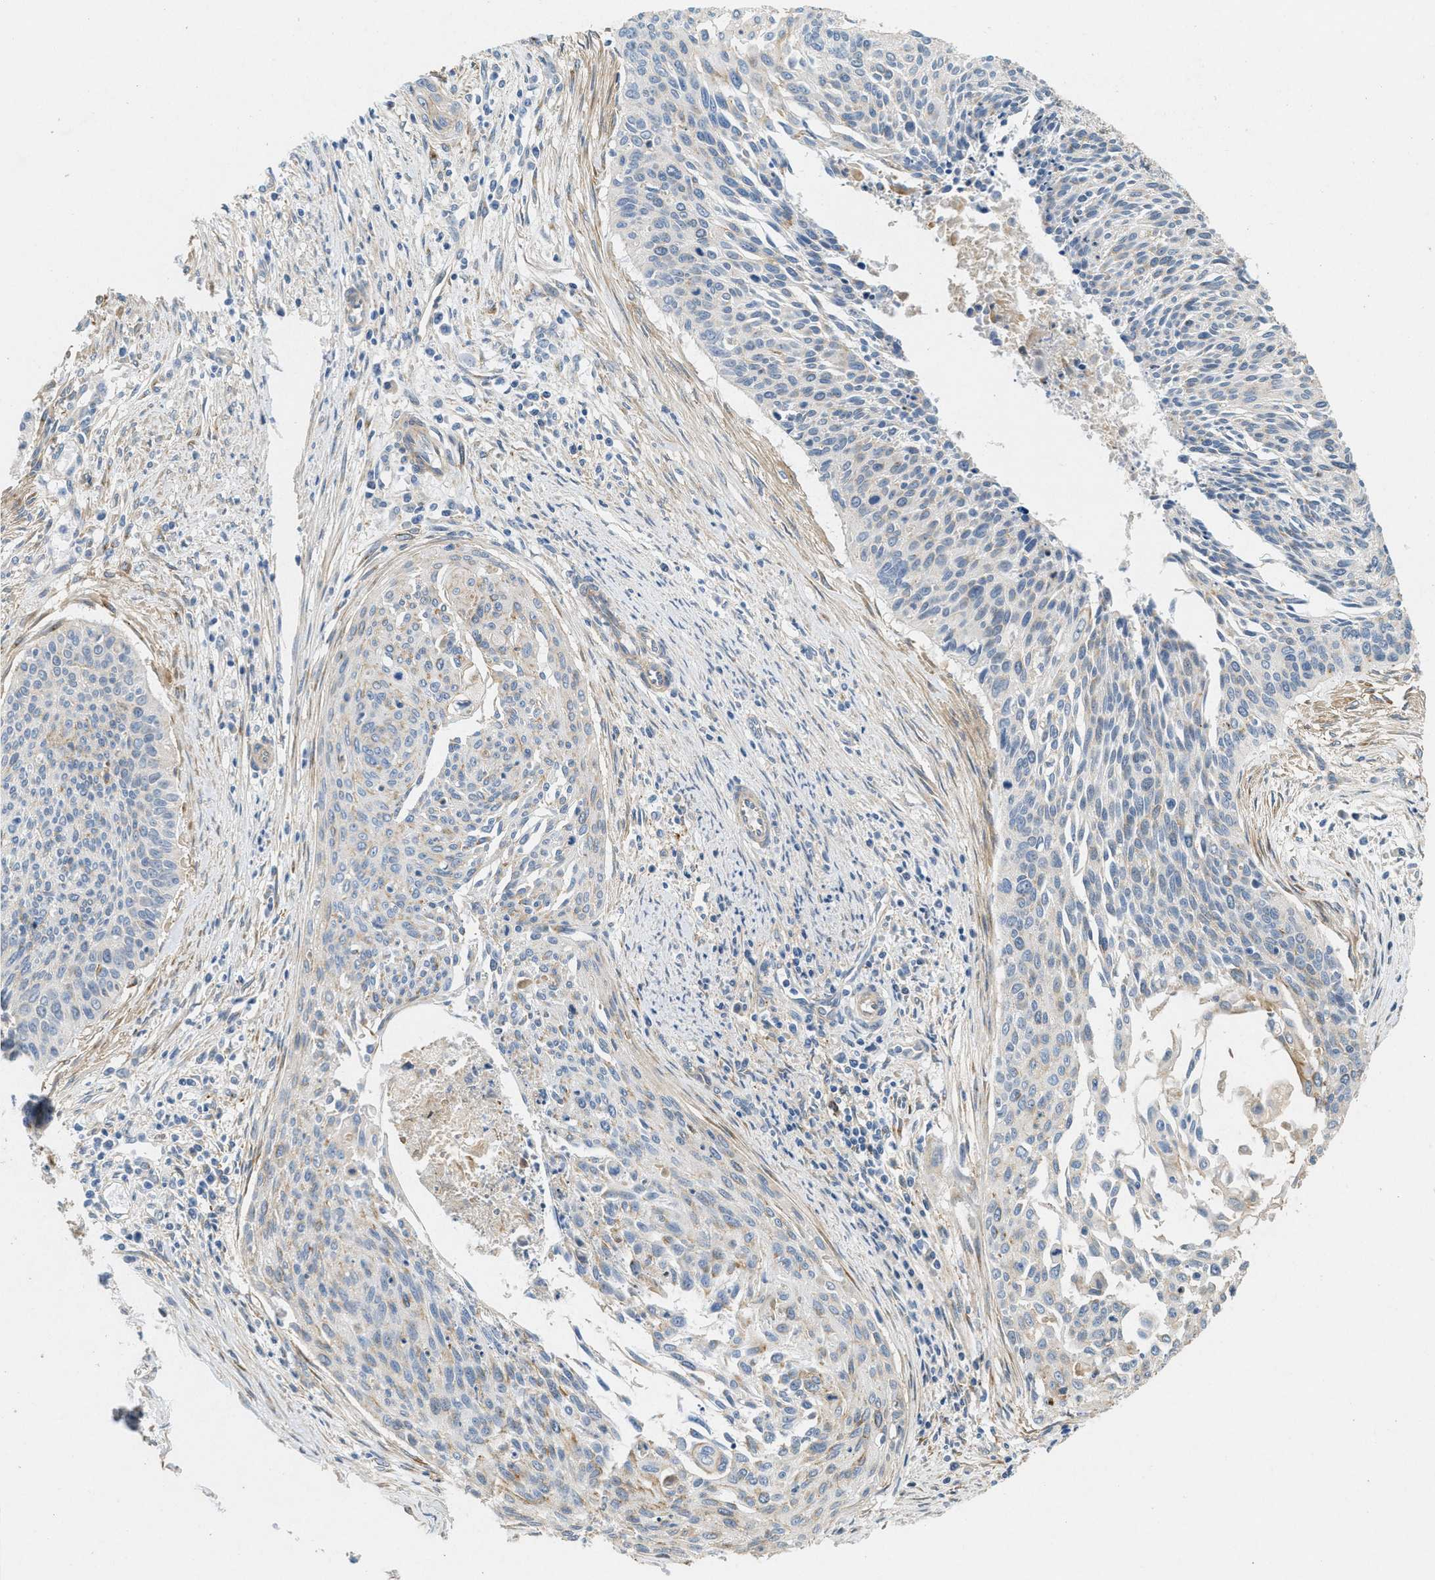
{"staining": {"intensity": "weak", "quantity": "<25%", "location": "cytoplasmic/membranous"}, "tissue": "cervical cancer", "cell_type": "Tumor cells", "image_type": "cancer", "snomed": [{"axis": "morphology", "description": "Squamous cell carcinoma, NOS"}, {"axis": "topography", "description": "Cervix"}], "caption": "An image of human cervical squamous cell carcinoma is negative for staining in tumor cells.", "gene": "ADCY5", "patient": {"sex": "female", "age": 55}}